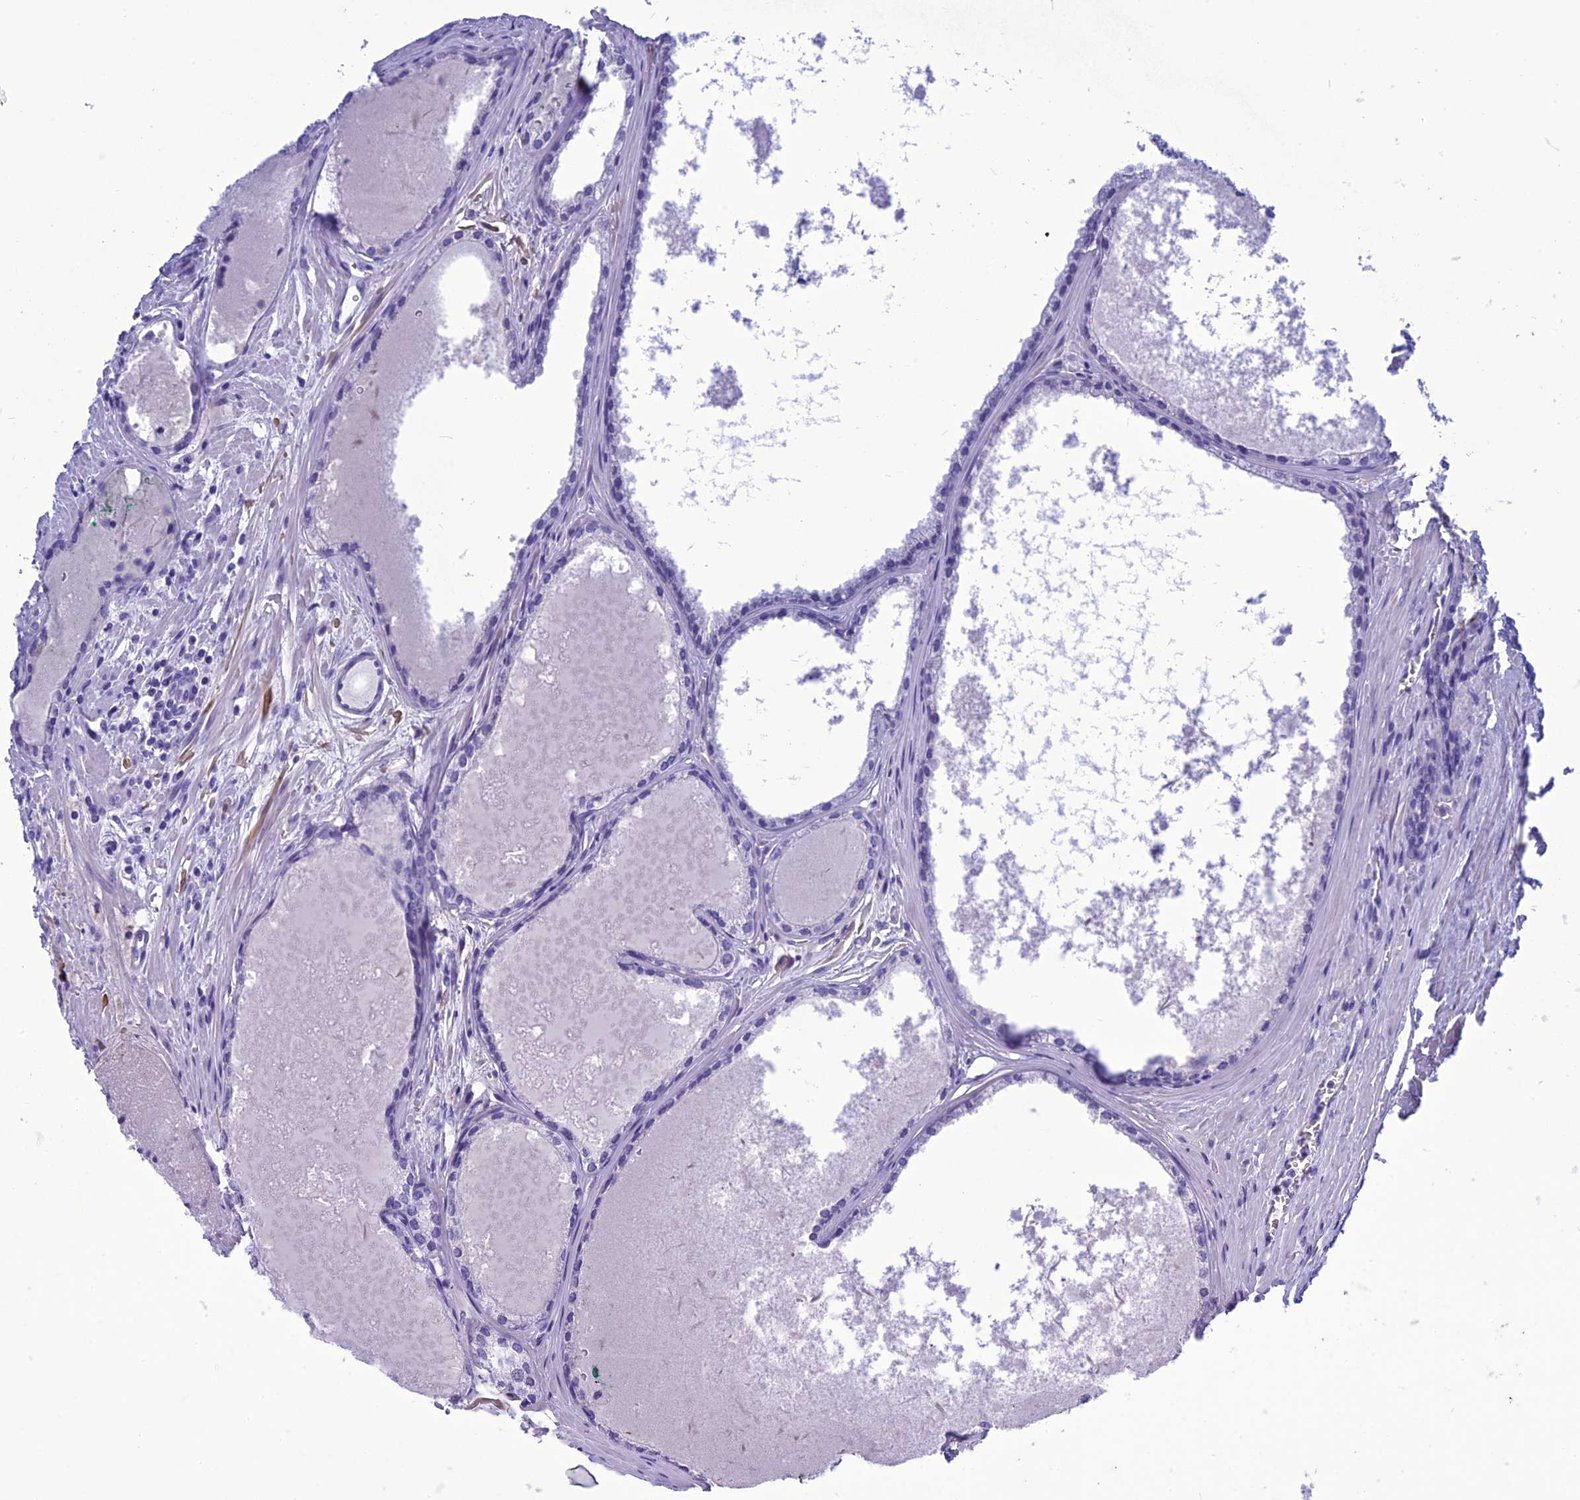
{"staining": {"intensity": "negative", "quantity": "none", "location": "none"}, "tissue": "prostate cancer", "cell_type": "Tumor cells", "image_type": "cancer", "snomed": [{"axis": "morphology", "description": "Adenocarcinoma, Low grade"}, {"axis": "topography", "description": "Prostate"}], "caption": "Tumor cells are negative for brown protein staining in prostate adenocarcinoma (low-grade).", "gene": "BBS2", "patient": {"sex": "male", "age": 69}}